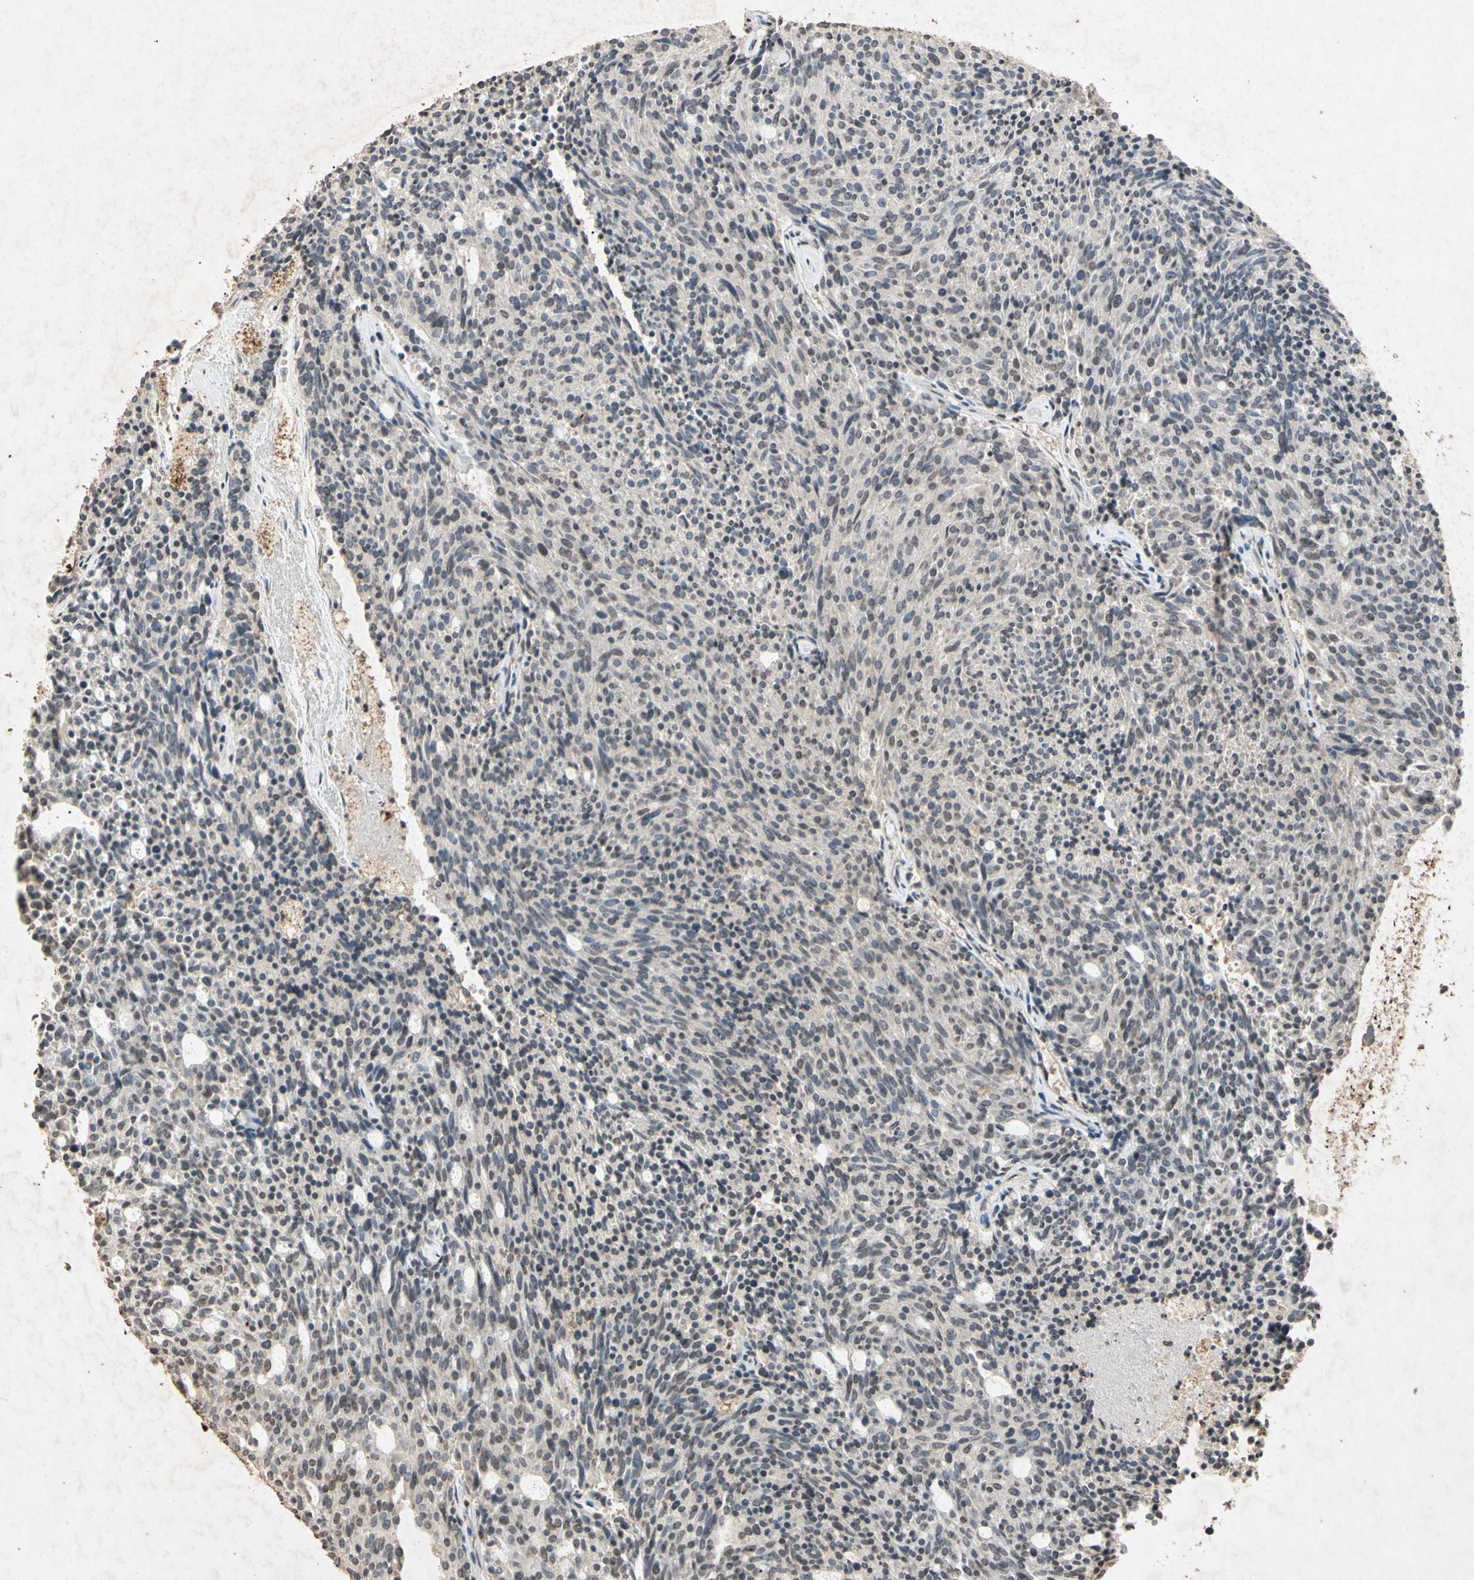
{"staining": {"intensity": "weak", "quantity": ">75%", "location": "cytoplasmic/membranous"}, "tissue": "carcinoid", "cell_type": "Tumor cells", "image_type": "cancer", "snomed": [{"axis": "morphology", "description": "Carcinoid, malignant, NOS"}, {"axis": "topography", "description": "Pancreas"}], "caption": "Carcinoid stained with a brown dye reveals weak cytoplasmic/membranous positive staining in approximately >75% of tumor cells.", "gene": "MSRB1", "patient": {"sex": "female", "age": 54}}